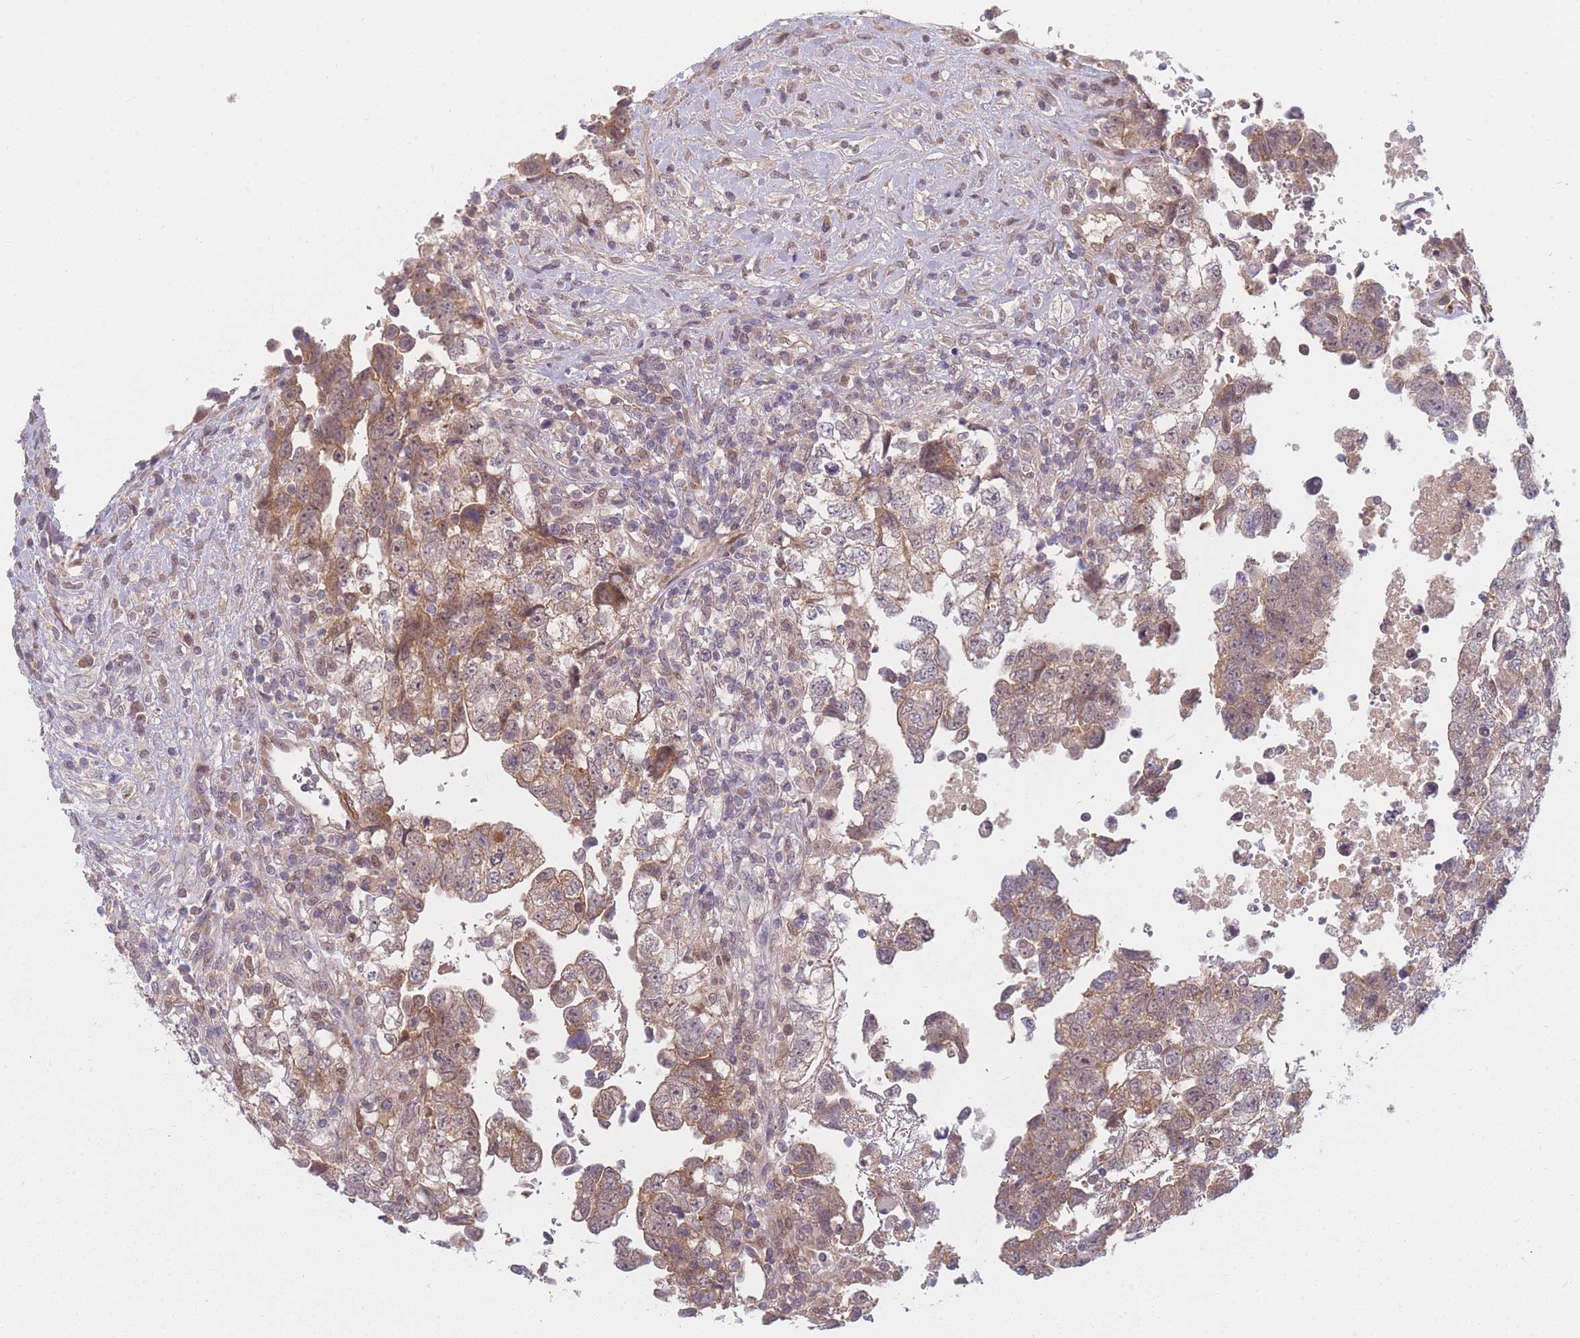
{"staining": {"intensity": "moderate", "quantity": ">75%", "location": "cytoplasmic/membranous"}, "tissue": "testis cancer", "cell_type": "Tumor cells", "image_type": "cancer", "snomed": [{"axis": "morphology", "description": "Carcinoma, Embryonal, NOS"}, {"axis": "topography", "description": "Testis"}], "caption": "This image exhibits testis cancer (embryonal carcinoma) stained with IHC to label a protein in brown. The cytoplasmic/membranous of tumor cells show moderate positivity for the protein. Nuclei are counter-stained blue.", "gene": "FAM153A", "patient": {"sex": "male", "age": 37}}